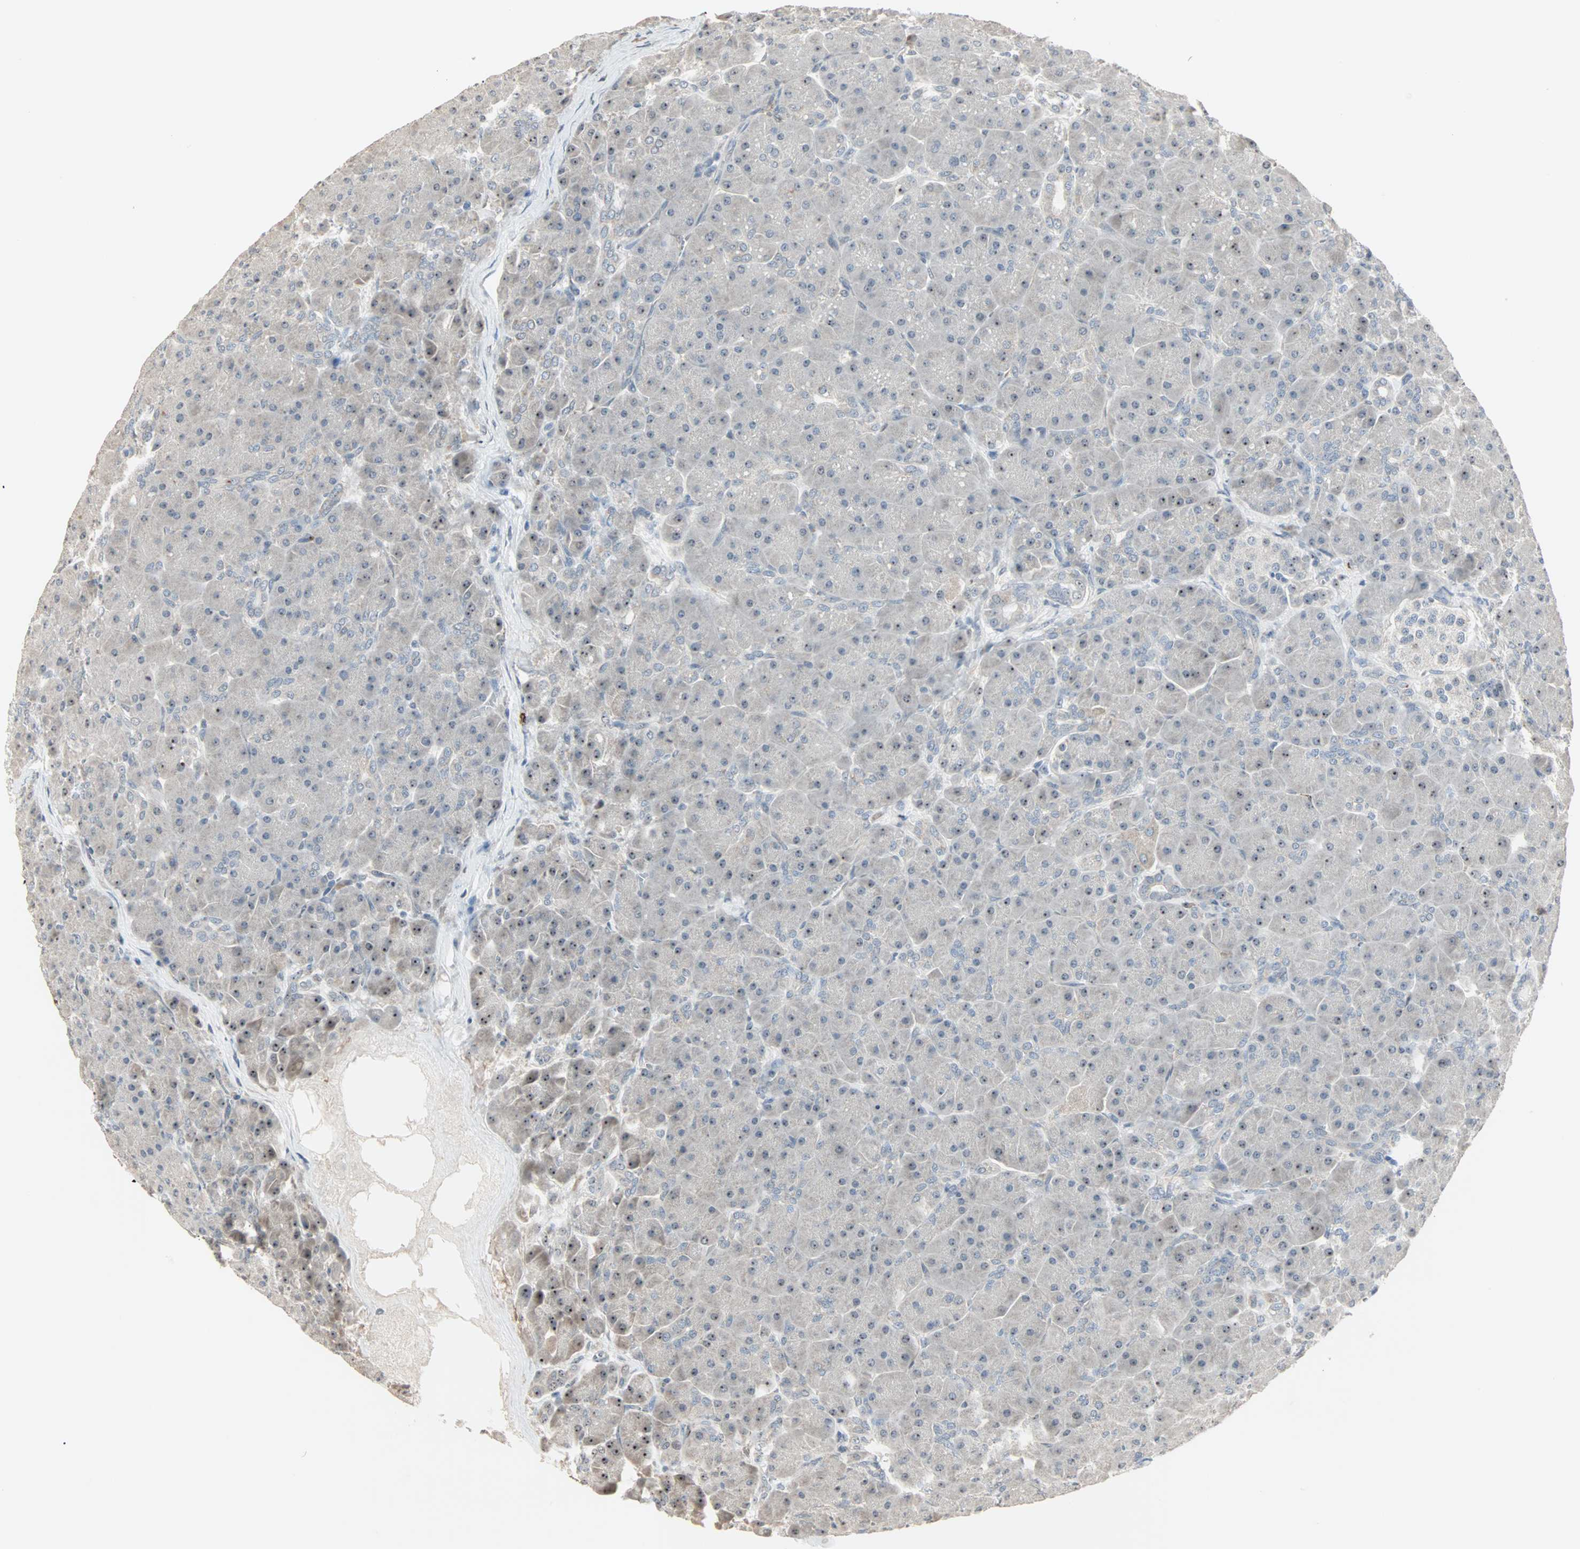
{"staining": {"intensity": "weak", "quantity": "<25%", "location": "cytoplasmic/membranous"}, "tissue": "pancreas", "cell_type": "Exocrine glandular cells", "image_type": "normal", "snomed": [{"axis": "morphology", "description": "Normal tissue, NOS"}, {"axis": "topography", "description": "Pancreas"}], "caption": "An immunohistochemistry image of benign pancreas is shown. There is no staining in exocrine glandular cells of pancreas. (IHC, brightfield microscopy, high magnification).", "gene": "KDM4A", "patient": {"sex": "male", "age": 66}}